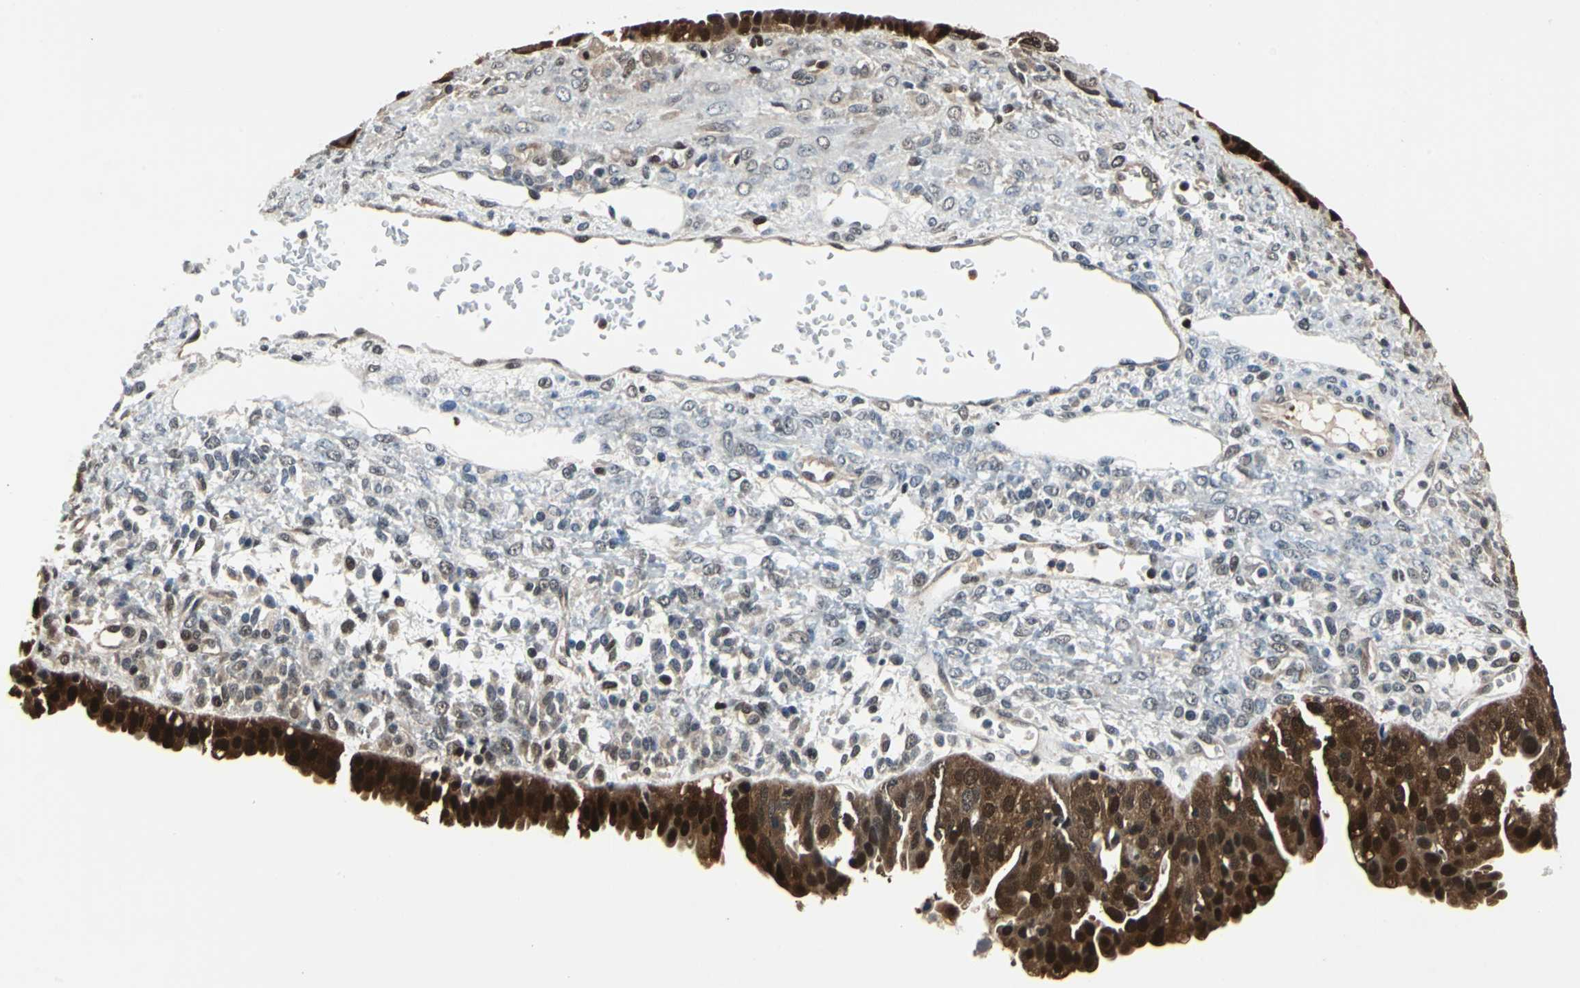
{"staining": {"intensity": "strong", "quantity": ">75%", "location": "cytoplasmic/membranous,nuclear"}, "tissue": "ovarian cancer", "cell_type": "Tumor cells", "image_type": "cancer", "snomed": [{"axis": "morphology", "description": "Carcinoma, NOS"}, {"axis": "topography", "description": "Soft tissue"}, {"axis": "topography", "description": "Ovary"}], "caption": "Ovarian cancer (carcinoma) stained for a protein demonstrates strong cytoplasmic/membranous and nuclear positivity in tumor cells.", "gene": "PSME1", "patient": {"sex": "female", "age": 54}}